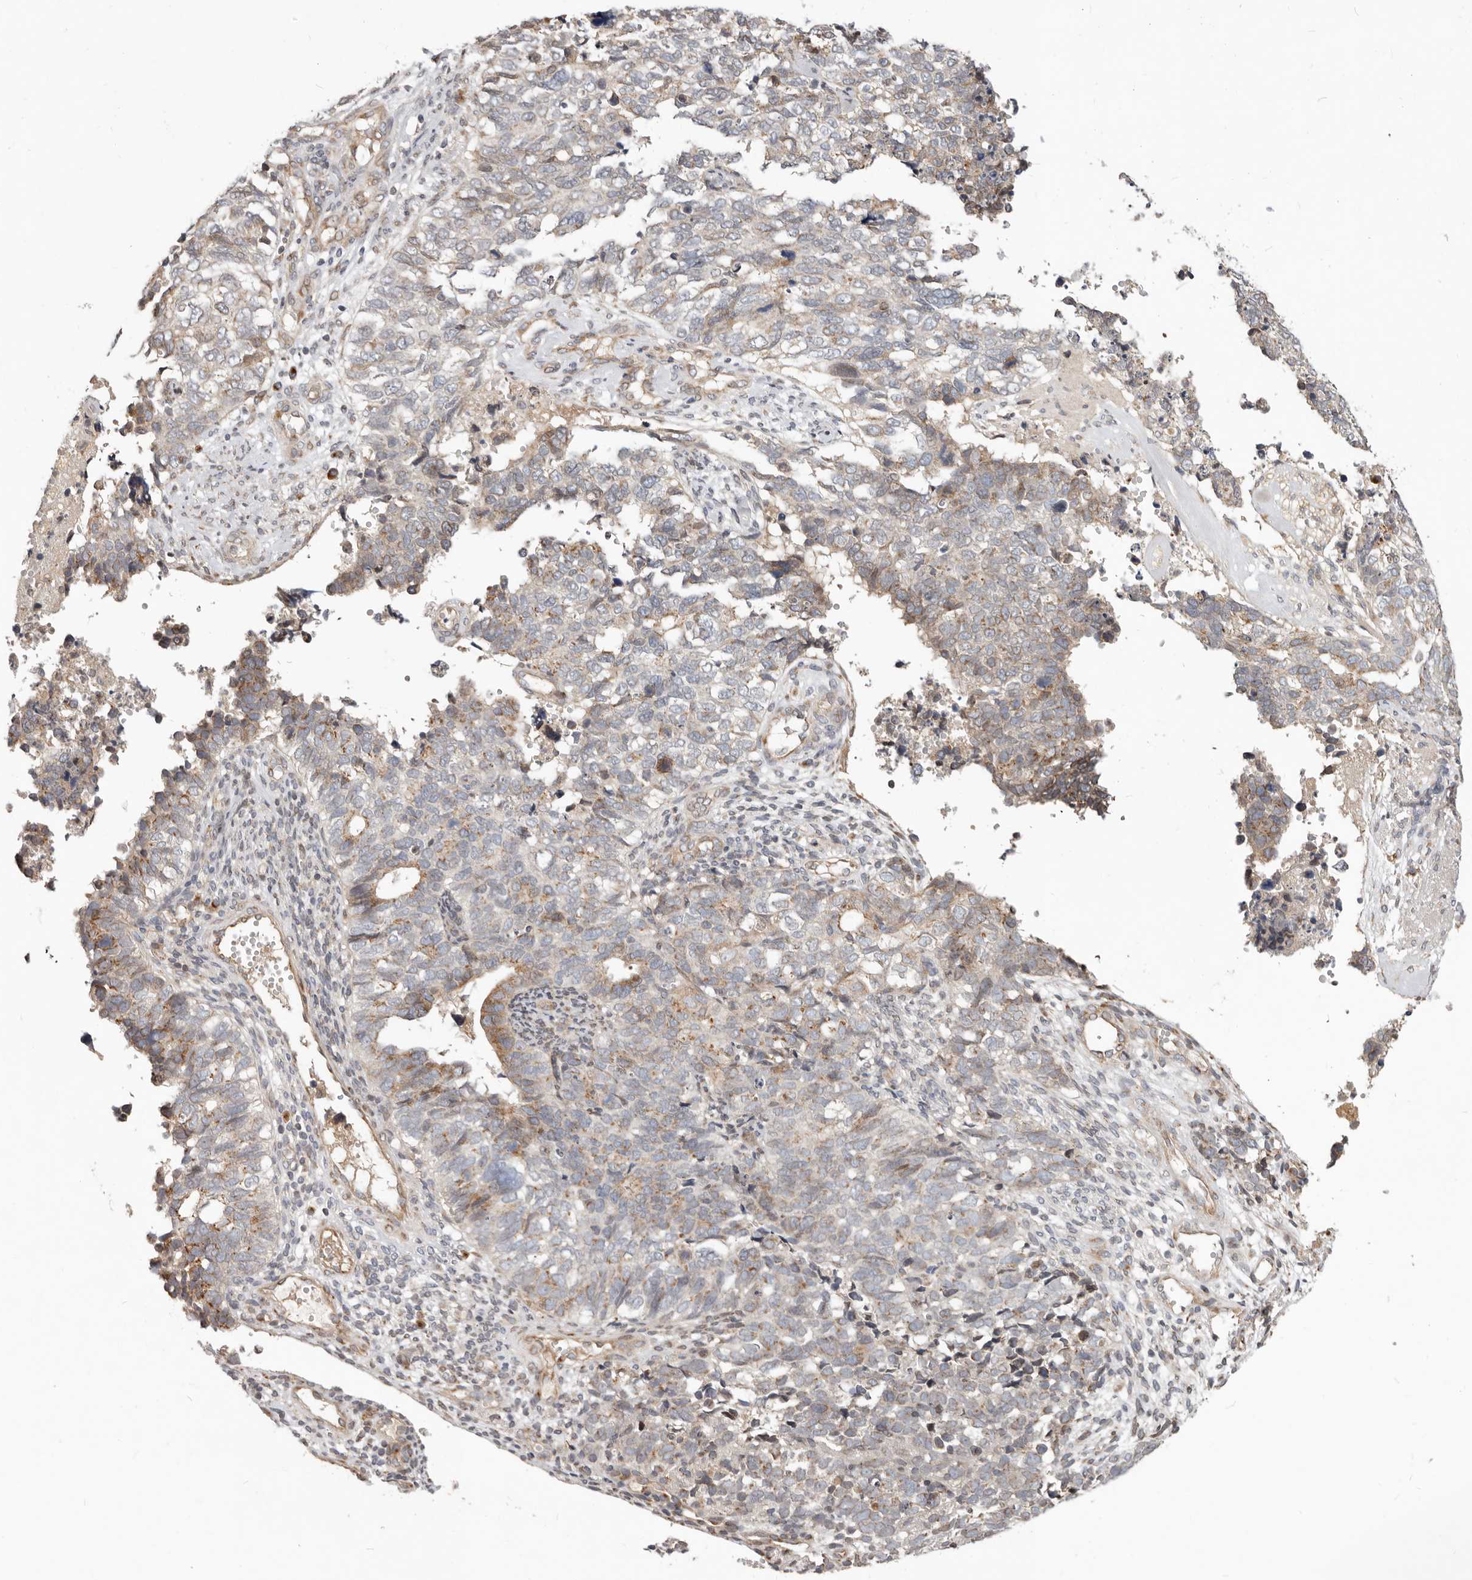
{"staining": {"intensity": "moderate", "quantity": "<25%", "location": "cytoplasmic/membranous"}, "tissue": "cervical cancer", "cell_type": "Tumor cells", "image_type": "cancer", "snomed": [{"axis": "morphology", "description": "Squamous cell carcinoma, NOS"}, {"axis": "topography", "description": "Cervix"}], "caption": "This image shows squamous cell carcinoma (cervical) stained with IHC to label a protein in brown. The cytoplasmic/membranous of tumor cells show moderate positivity for the protein. Nuclei are counter-stained blue.", "gene": "NPY4R", "patient": {"sex": "female", "age": 63}}